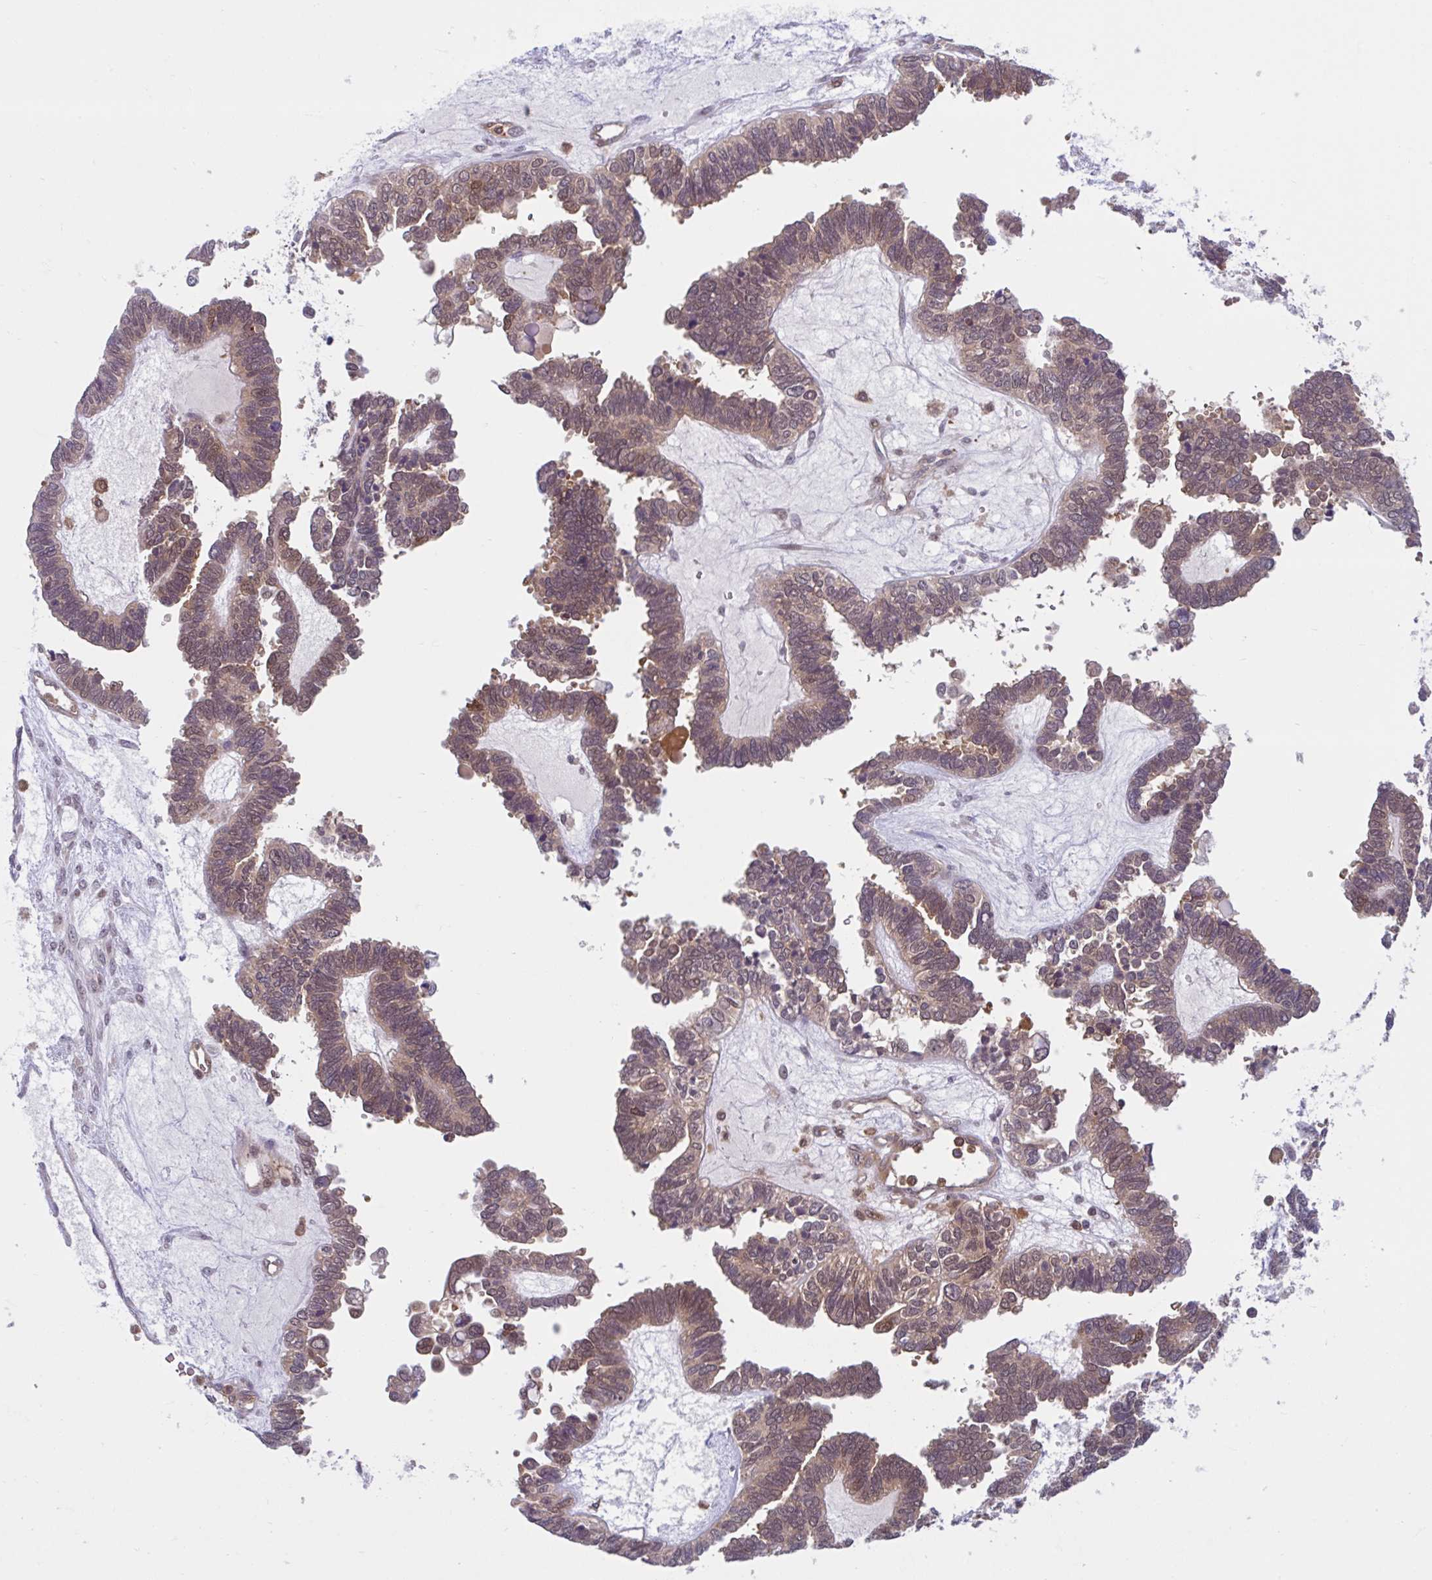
{"staining": {"intensity": "moderate", "quantity": ">75%", "location": "cytoplasmic/membranous,nuclear"}, "tissue": "ovarian cancer", "cell_type": "Tumor cells", "image_type": "cancer", "snomed": [{"axis": "morphology", "description": "Cystadenocarcinoma, serous, NOS"}, {"axis": "topography", "description": "Ovary"}], "caption": "A brown stain highlights moderate cytoplasmic/membranous and nuclear positivity of a protein in ovarian serous cystadenocarcinoma tumor cells.", "gene": "HMBS", "patient": {"sex": "female", "age": 51}}